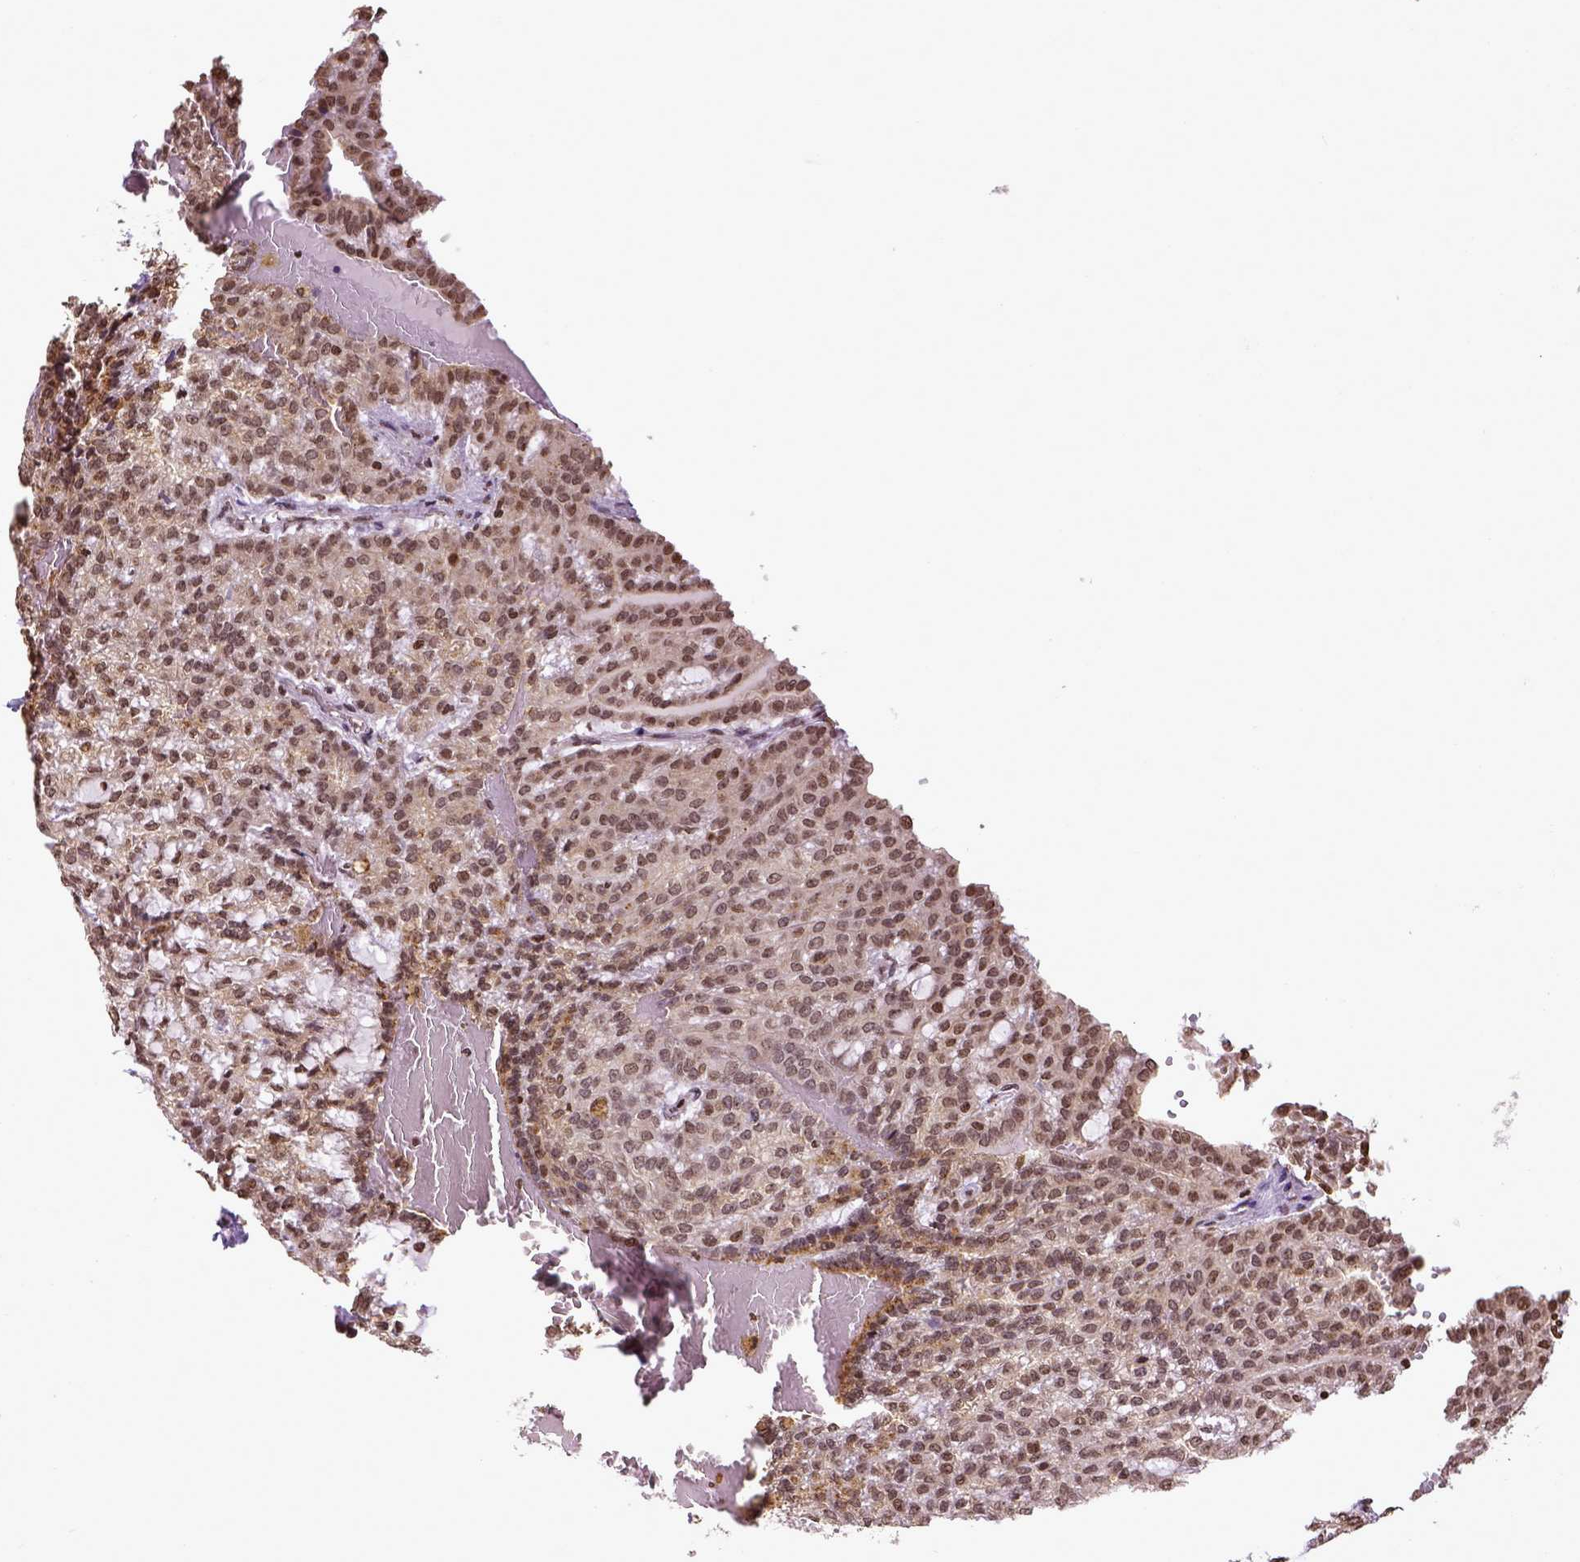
{"staining": {"intensity": "moderate", "quantity": ">75%", "location": "nuclear"}, "tissue": "renal cancer", "cell_type": "Tumor cells", "image_type": "cancer", "snomed": [{"axis": "morphology", "description": "Adenocarcinoma, NOS"}, {"axis": "topography", "description": "Kidney"}], "caption": "A medium amount of moderate nuclear positivity is appreciated in approximately >75% of tumor cells in adenocarcinoma (renal) tissue.", "gene": "ZNF75D", "patient": {"sex": "male", "age": 63}}